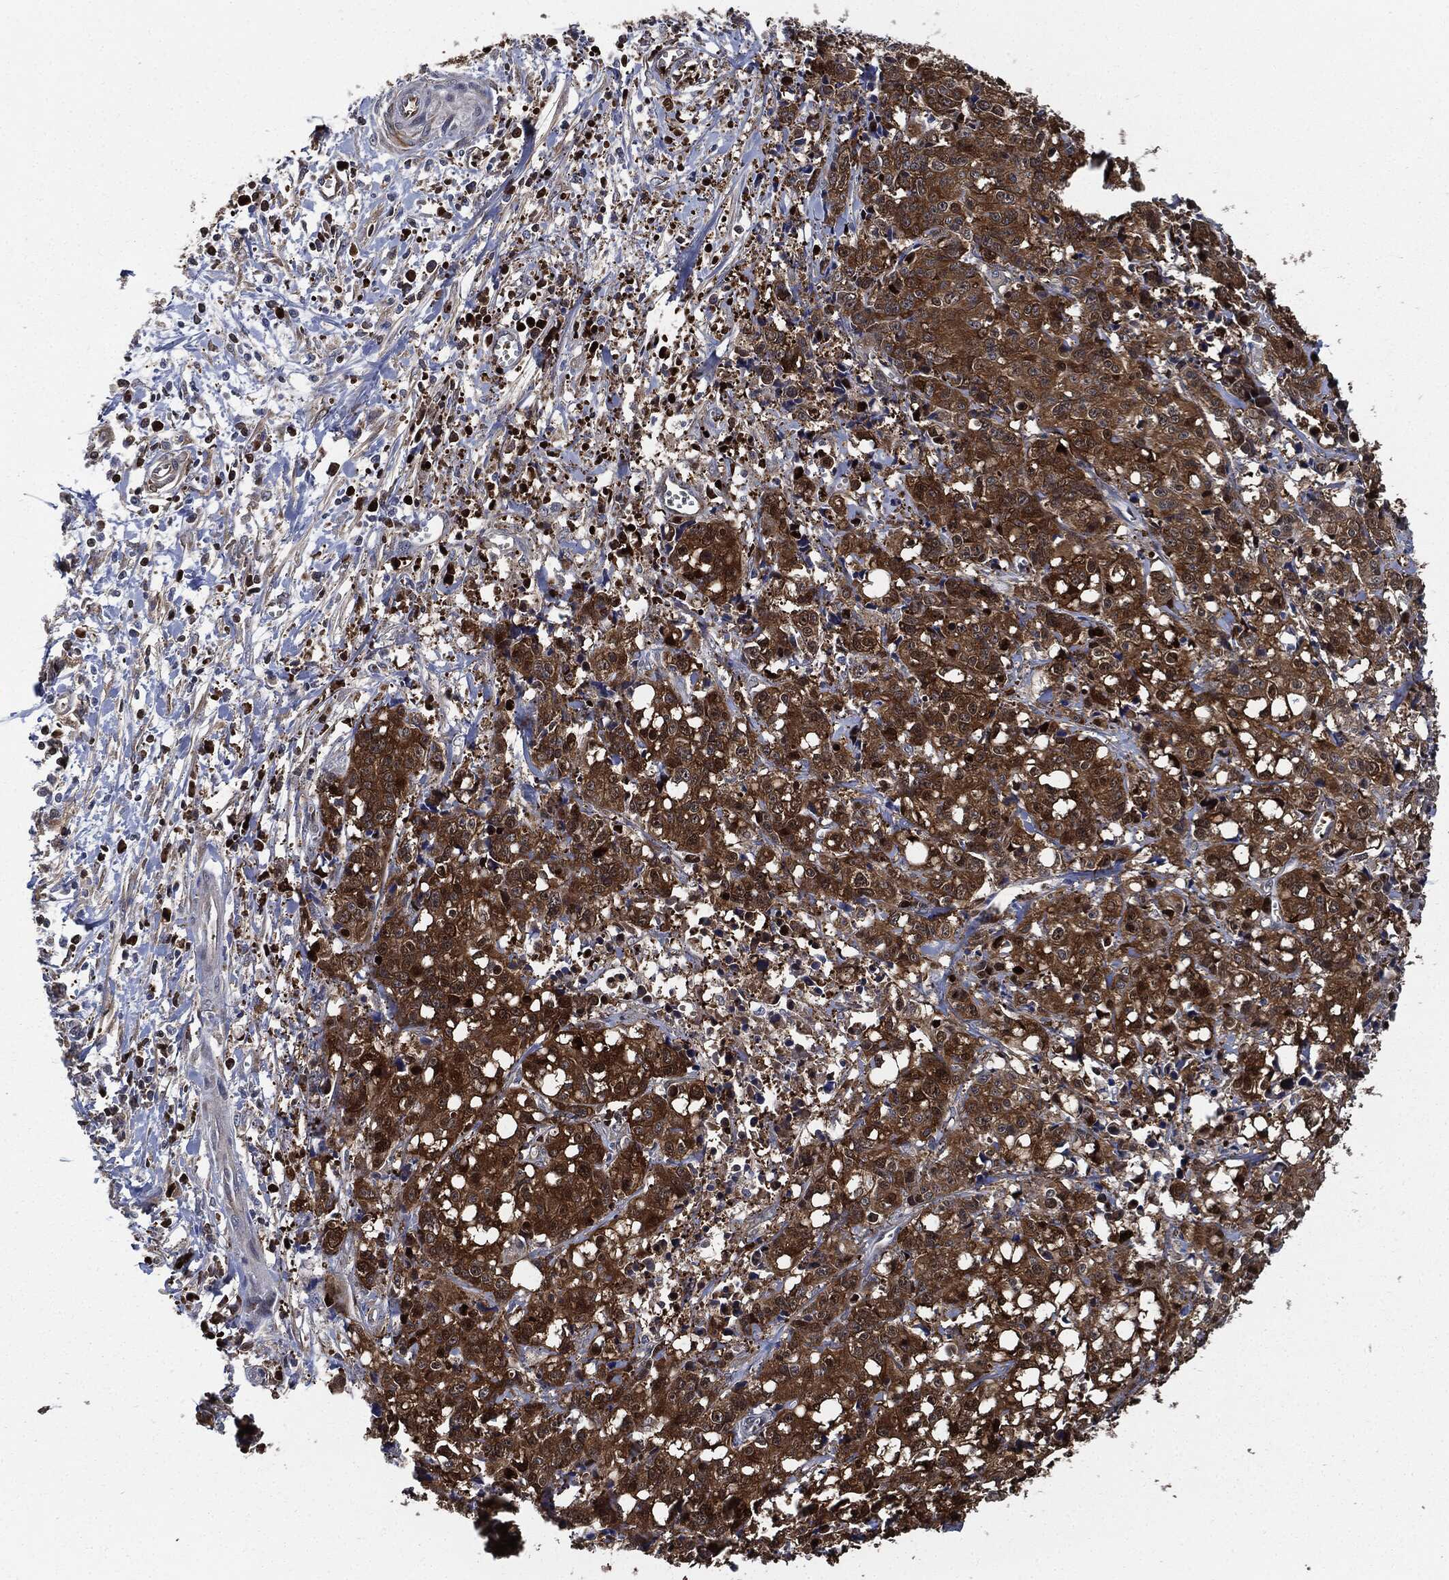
{"staining": {"intensity": "strong", "quantity": ">75%", "location": "cytoplasmic/membranous,nuclear"}, "tissue": "pancreatic cancer", "cell_type": "Tumor cells", "image_type": "cancer", "snomed": [{"axis": "morphology", "description": "Adenocarcinoma, NOS"}, {"axis": "topography", "description": "Pancreas"}], "caption": "The micrograph displays a brown stain indicating the presence of a protein in the cytoplasmic/membranous and nuclear of tumor cells in pancreatic cancer. The staining was performed using DAB (3,3'-diaminobenzidine) to visualize the protein expression in brown, while the nuclei were stained in blue with hematoxylin (Magnification: 20x).", "gene": "PRDX2", "patient": {"sex": "male", "age": 64}}